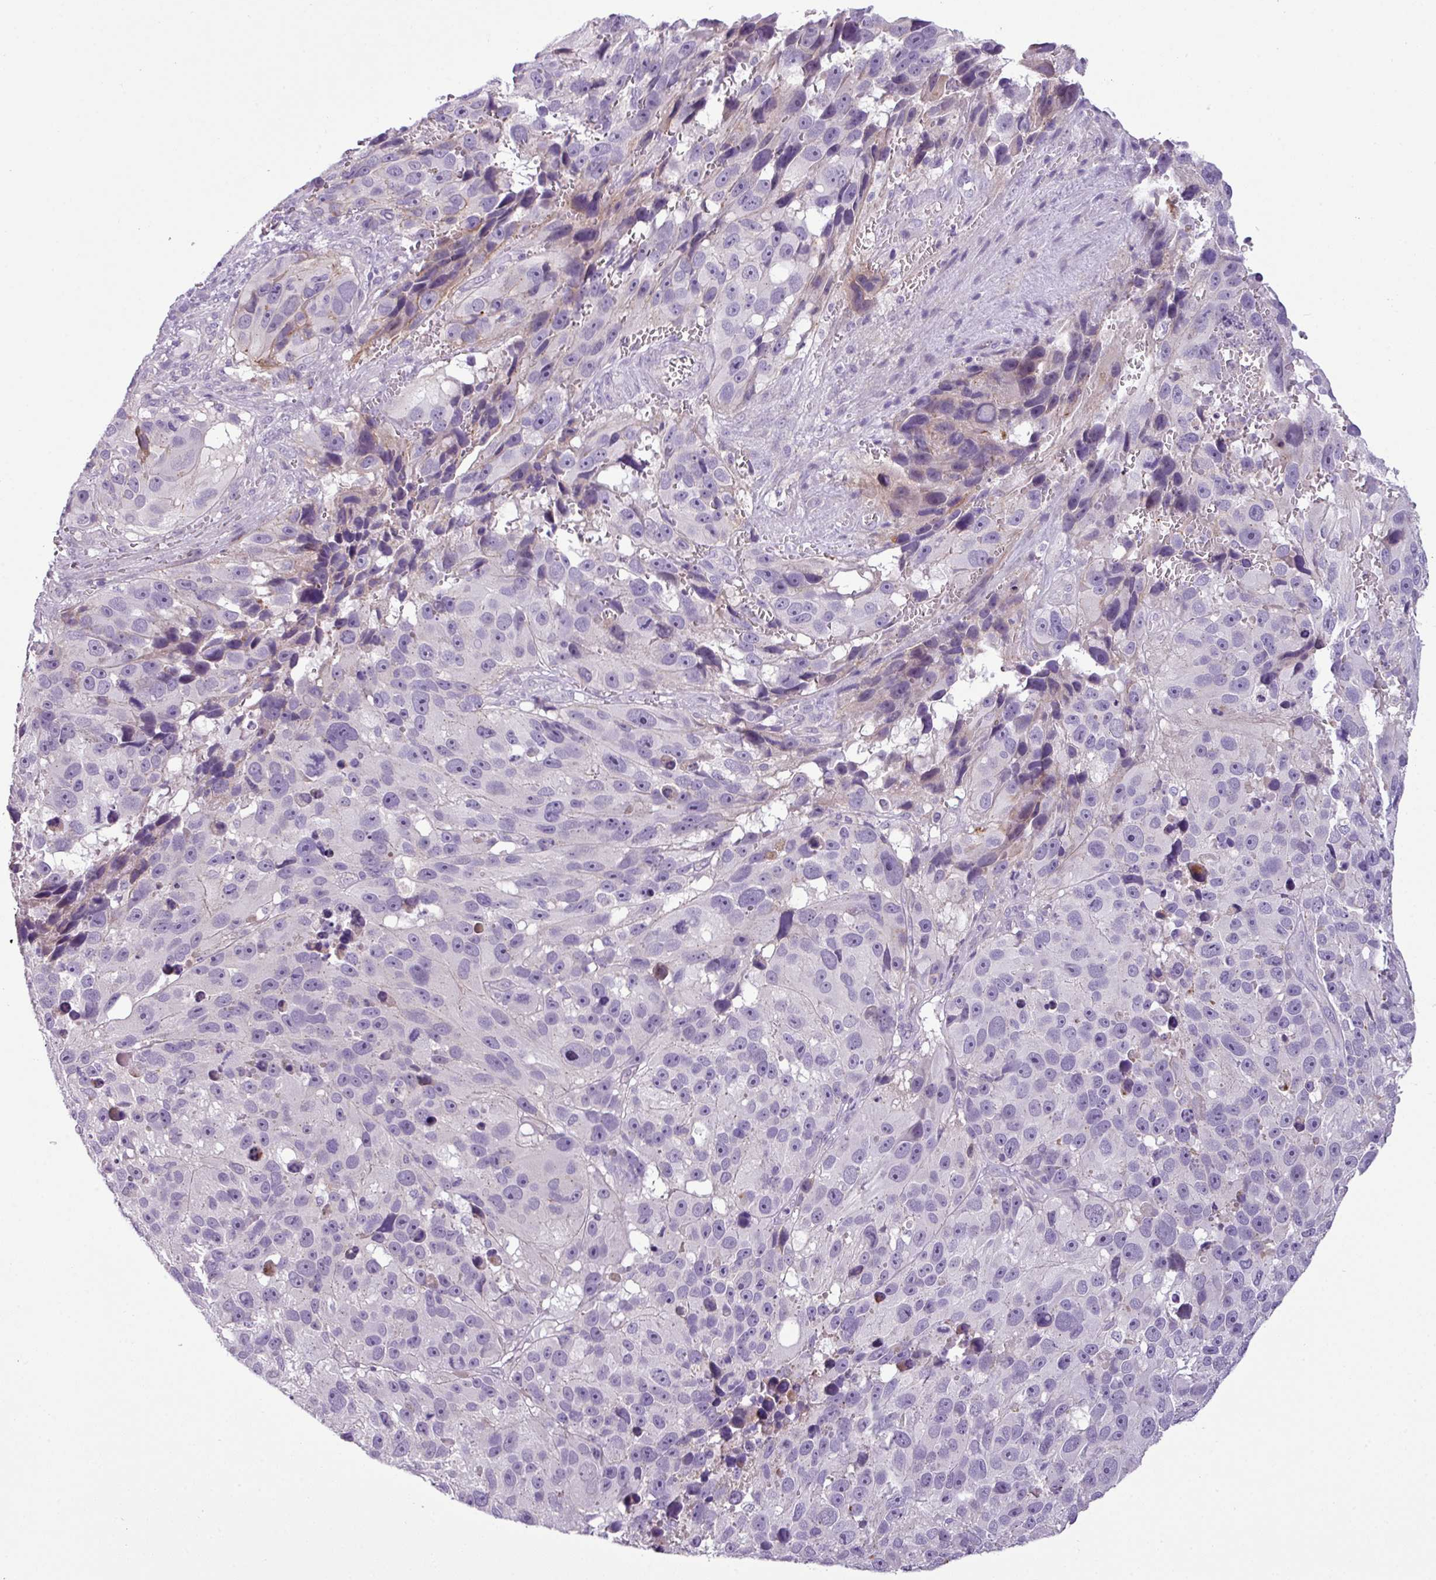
{"staining": {"intensity": "negative", "quantity": "none", "location": "none"}, "tissue": "melanoma", "cell_type": "Tumor cells", "image_type": "cancer", "snomed": [{"axis": "morphology", "description": "Malignant melanoma, NOS"}, {"axis": "topography", "description": "Skin"}], "caption": "Immunohistochemical staining of human melanoma demonstrates no significant positivity in tumor cells.", "gene": "TMEM178B", "patient": {"sex": "male", "age": 84}}